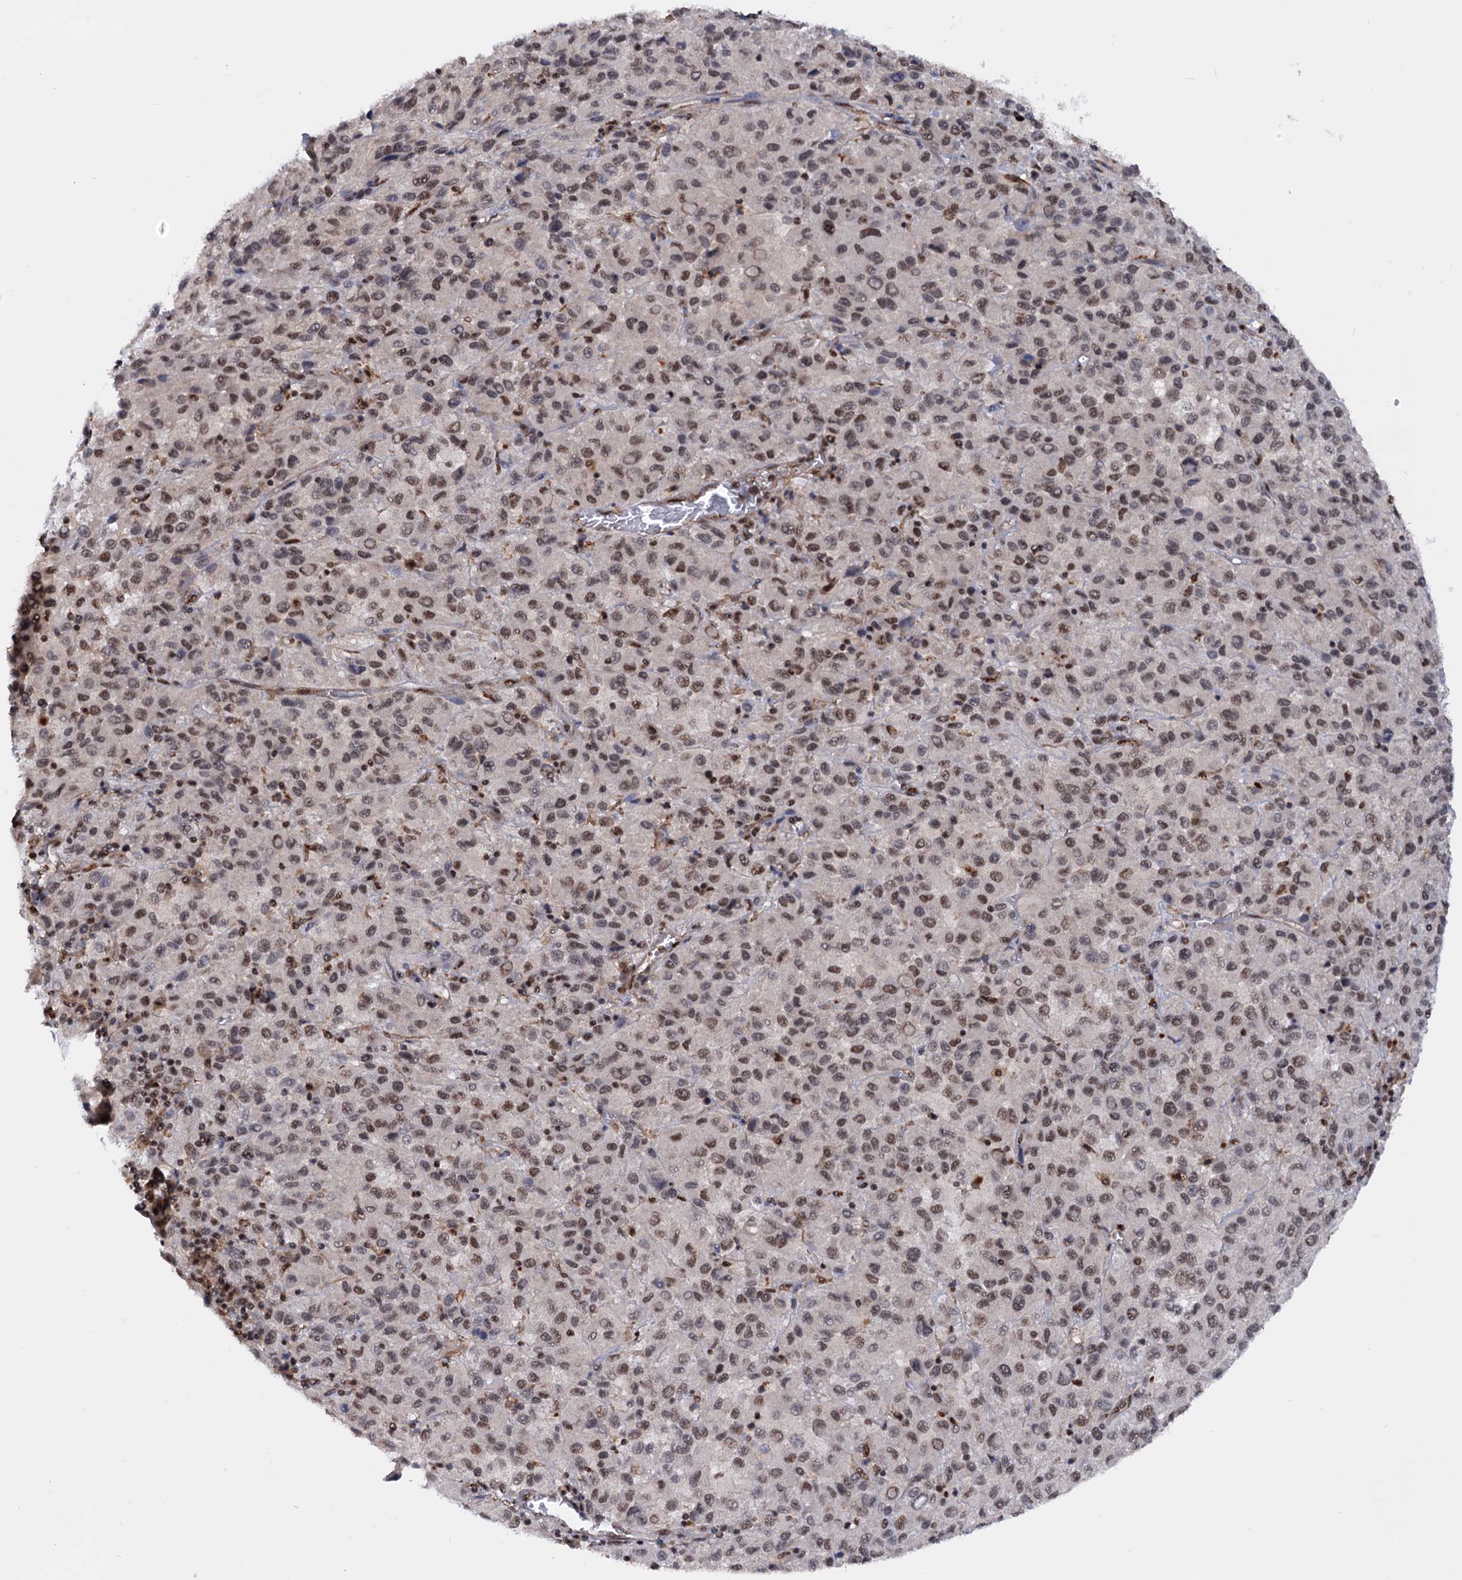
{"staining": {"intensity": "moderate", "quantity": ">75%", "location": "nuclear"}, "tissue": "melanoma", "cell_type": "Tumor cells", "image_type": "cancer", "snomed": [{"axis": "morphology", "description": "Malignant melanoma, Metastatic site"}, {"axis": "topography", "description": "Lung"}], "caption": "The photomicrograph displays immunohistochemical staining of malignant melanoma (metastatic site). There is moderate nuclear expression is identified in approximately >75% of tumor cells. (brown staining indicates protein expression, while blue staining denotes nuclei).", "gene": "TBC1D12", "patient": {"sex": "male", "age": 64}}